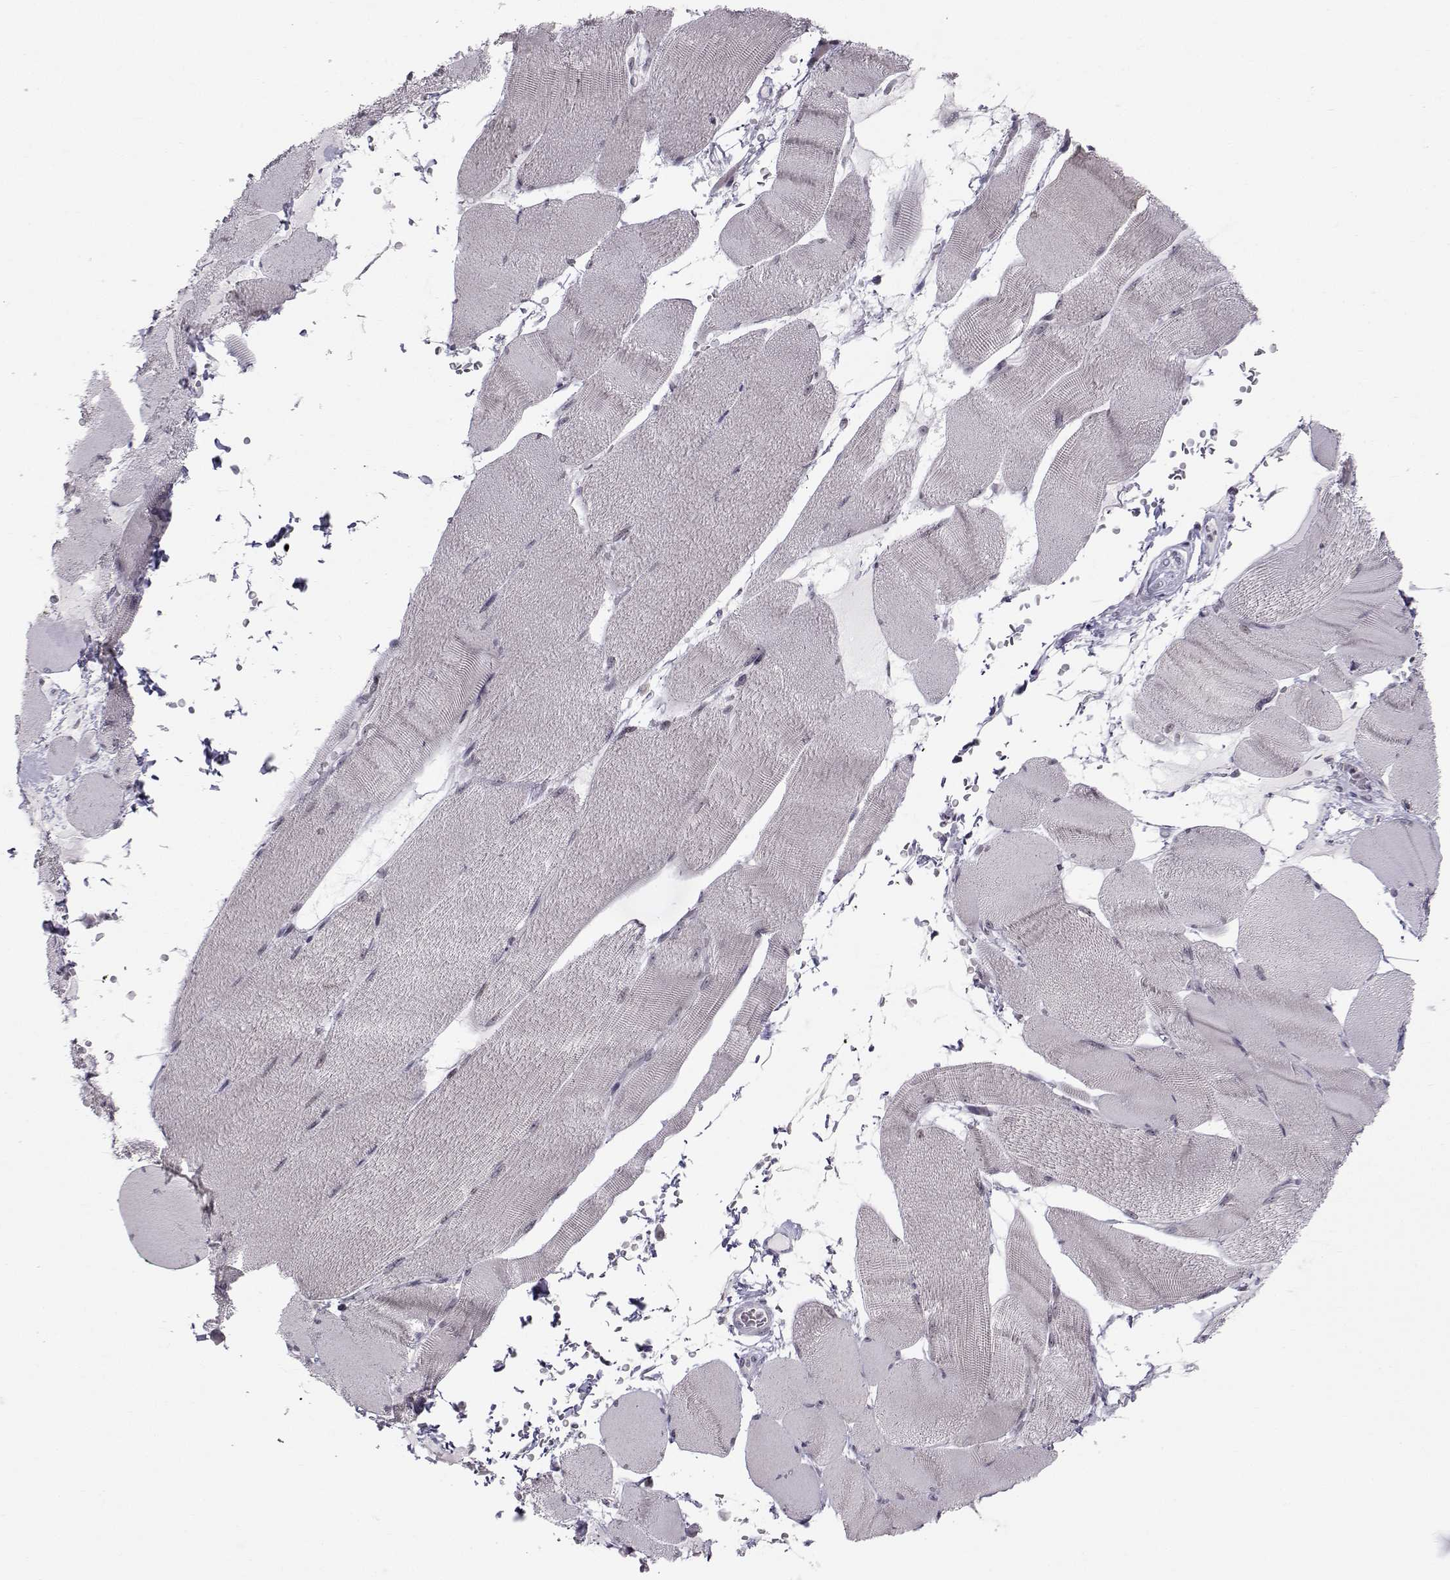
{"staining": {"intensity": "negative", "quantity": "none", "location": "none"}, "tissue": "skeletal muscle", "cell_type": "Myocytes", "image_type": "normal", "snomed": [{"axis": "morphology", "description": "Normal tissue, NOS"}, {"axis": "topography", "description": "Skeletal muscle"}], "caption": "Immunohistochemical staining of unremarkable human skeletal muscle displays no significant staining in myocytes. (DAB (3,3'-diaminobenzidine) IHC with hematoxylin counter stain).", "gene": "MARCHF4", "patient": {"sex": "male", "age": 56}}